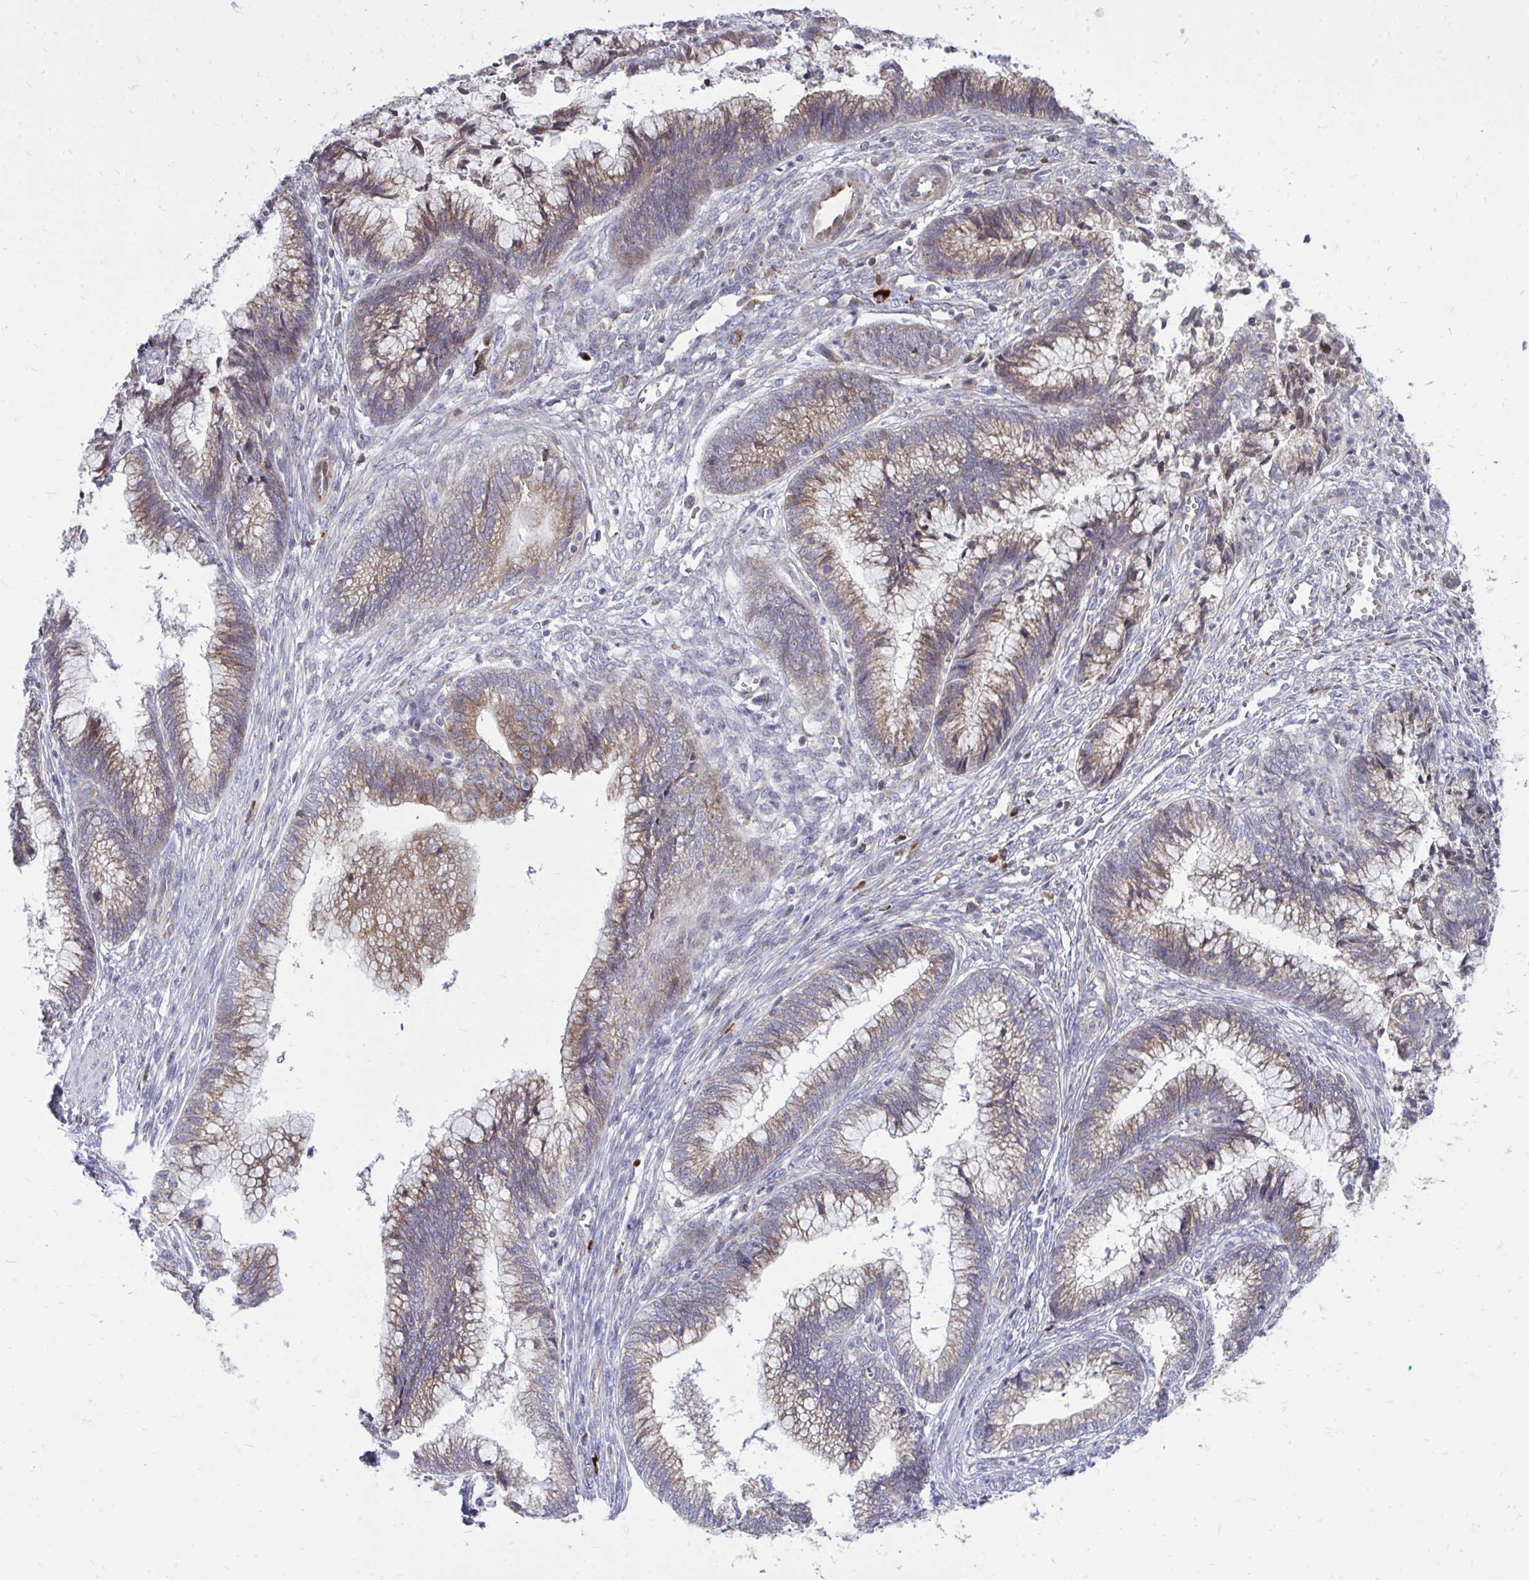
{"staining": {"intensity": "moderate", "quantity": ">75%", "location": "cytoplasmic/membranous"}, "tissue": "cervical cancer", "cell_type": "Tumor cells", "image_type": "cancer", "snomed": [{"axis": "morphology", "description": "Adenocarcinoma, NOS"}, {"axis": "topography", "description": "Cervix"}], "caption": "An immunohistochemistry micrograph of neoplastic tissue is shown. Protein staining in brown labels moderate cytoplasmic/membranous positivity in cervical cancer (adenocarcinoma) within tumor cells. (Stains: DAB (3,3'-diaminobenzidine) in brown, nuclei in blue, Microscopy: brightfield microscopy at high magnification).", "gene": "METTL9", "patient": {"sex": "female", "age": 44}}